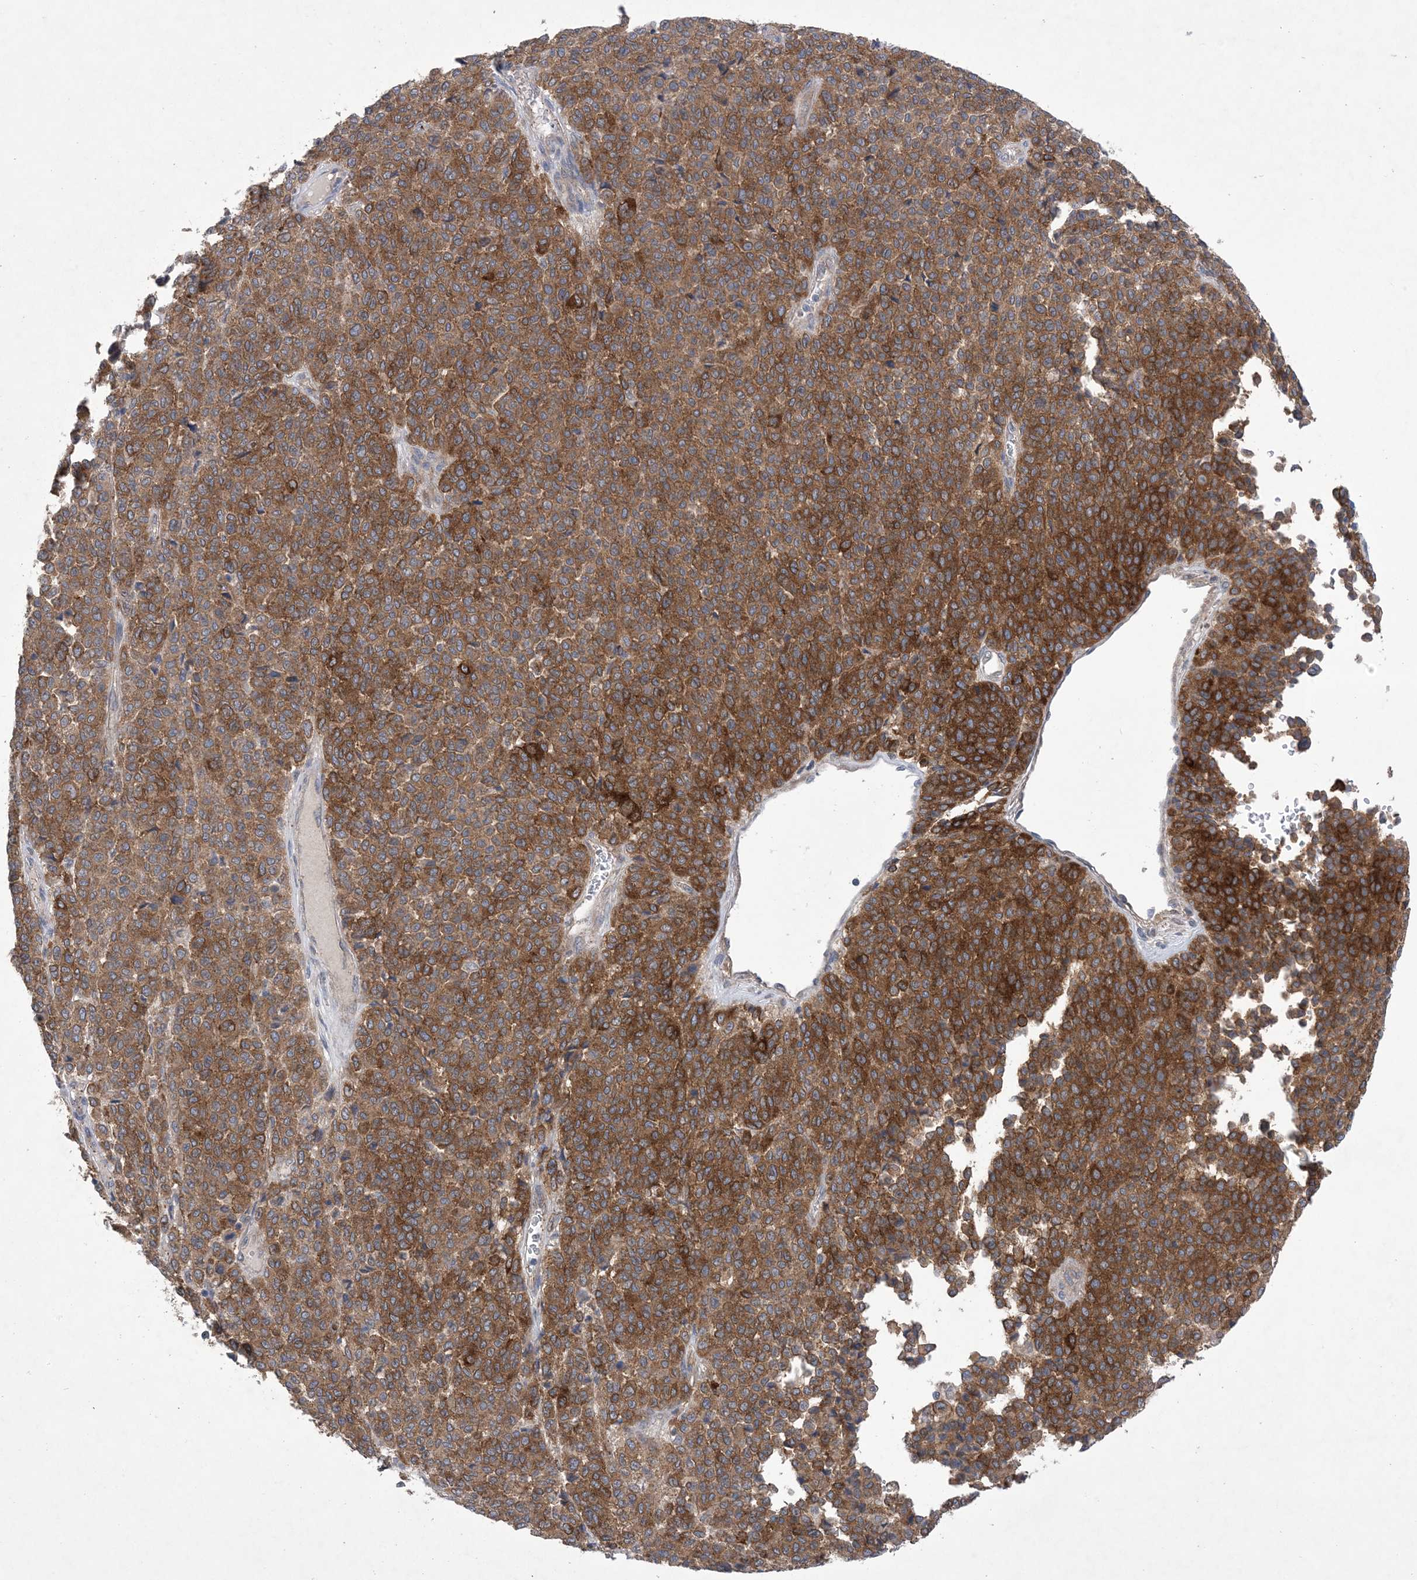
{"staining": {"intensity": "strong", "quantity": ">75%", "location": "cytoplasmic/membranous"}, "tissue": "melanoma", "cell_type": "Tumor cells", "image_type": "cancer", "snomed": [{"axis": "morphology", "description": "Malignant melanoma, Metastatic site"}, {"axis": "topography", "description": "Pancreas"}], "caption": "An immunohistochemistry (IHC) histopathology image of neoplastic tissue is shown. Protein staining in brown shows strong cytoplasmic/membranous positivity in melanoma within tumor cells.", "gene": "EHBP1", "patient": {"sex": "female", "age": 30}}